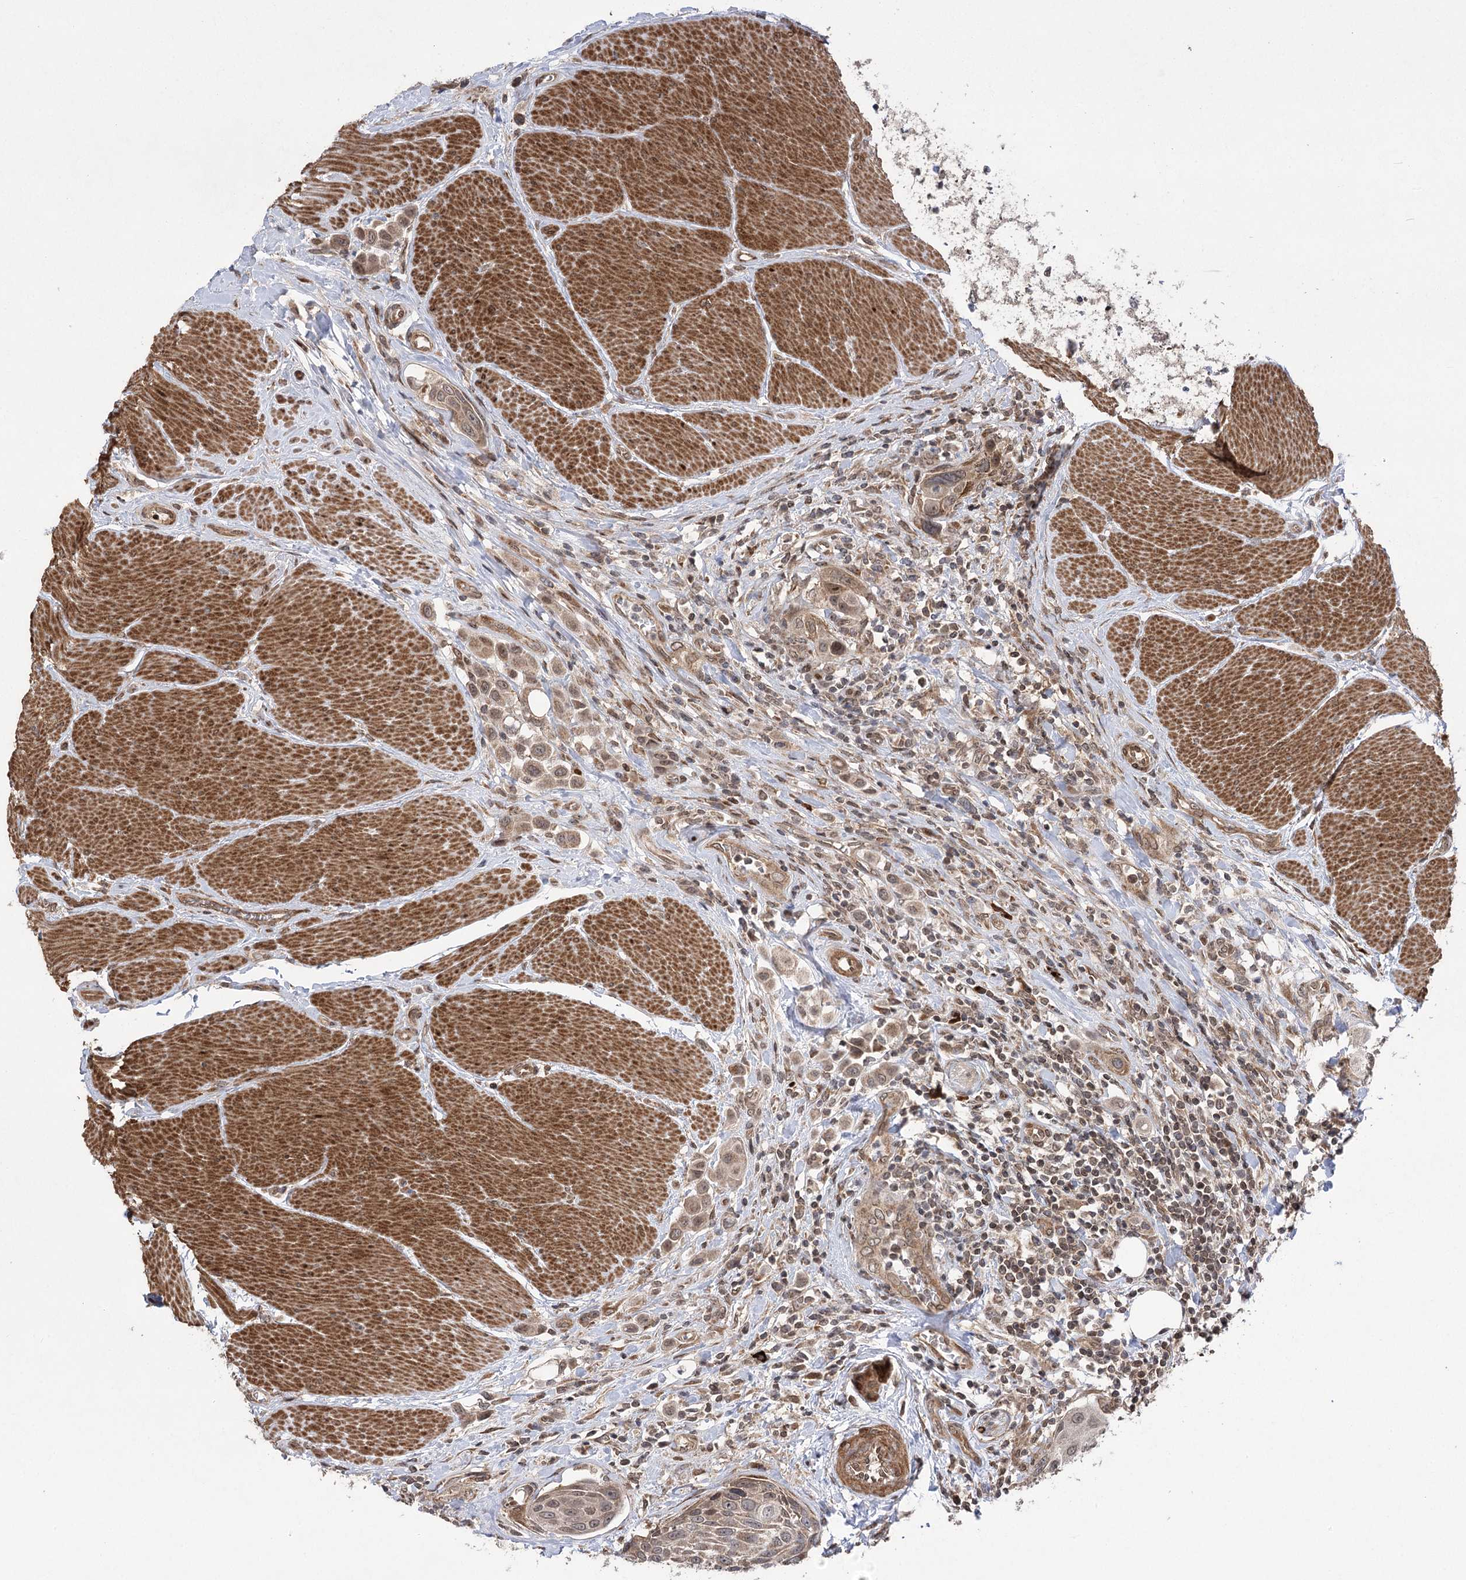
{"staining": {"intensity": "weak", "quantity": ">75%", "location": "cytoplasmic/membranous,nuclear"}, "tissue": "urothelial cancer", "cell_type": "Tumor cells", "image_type": "cancer", "snomed": [{"axis": "morphology", "description": "Urothelial carcinoma, High grade"}, {"axis": "topography", "description": "Urinary bladder"}], "caption": "Urothelial carcinoma (high-grade) tissue exhibits weak cytoplasmic/membranous and nuclear staining in approximately >75% of tumor cells, visualized by immunohistochemistry.", "gene": "TENM2", "patient": {"sex": "male", "age": 50}}